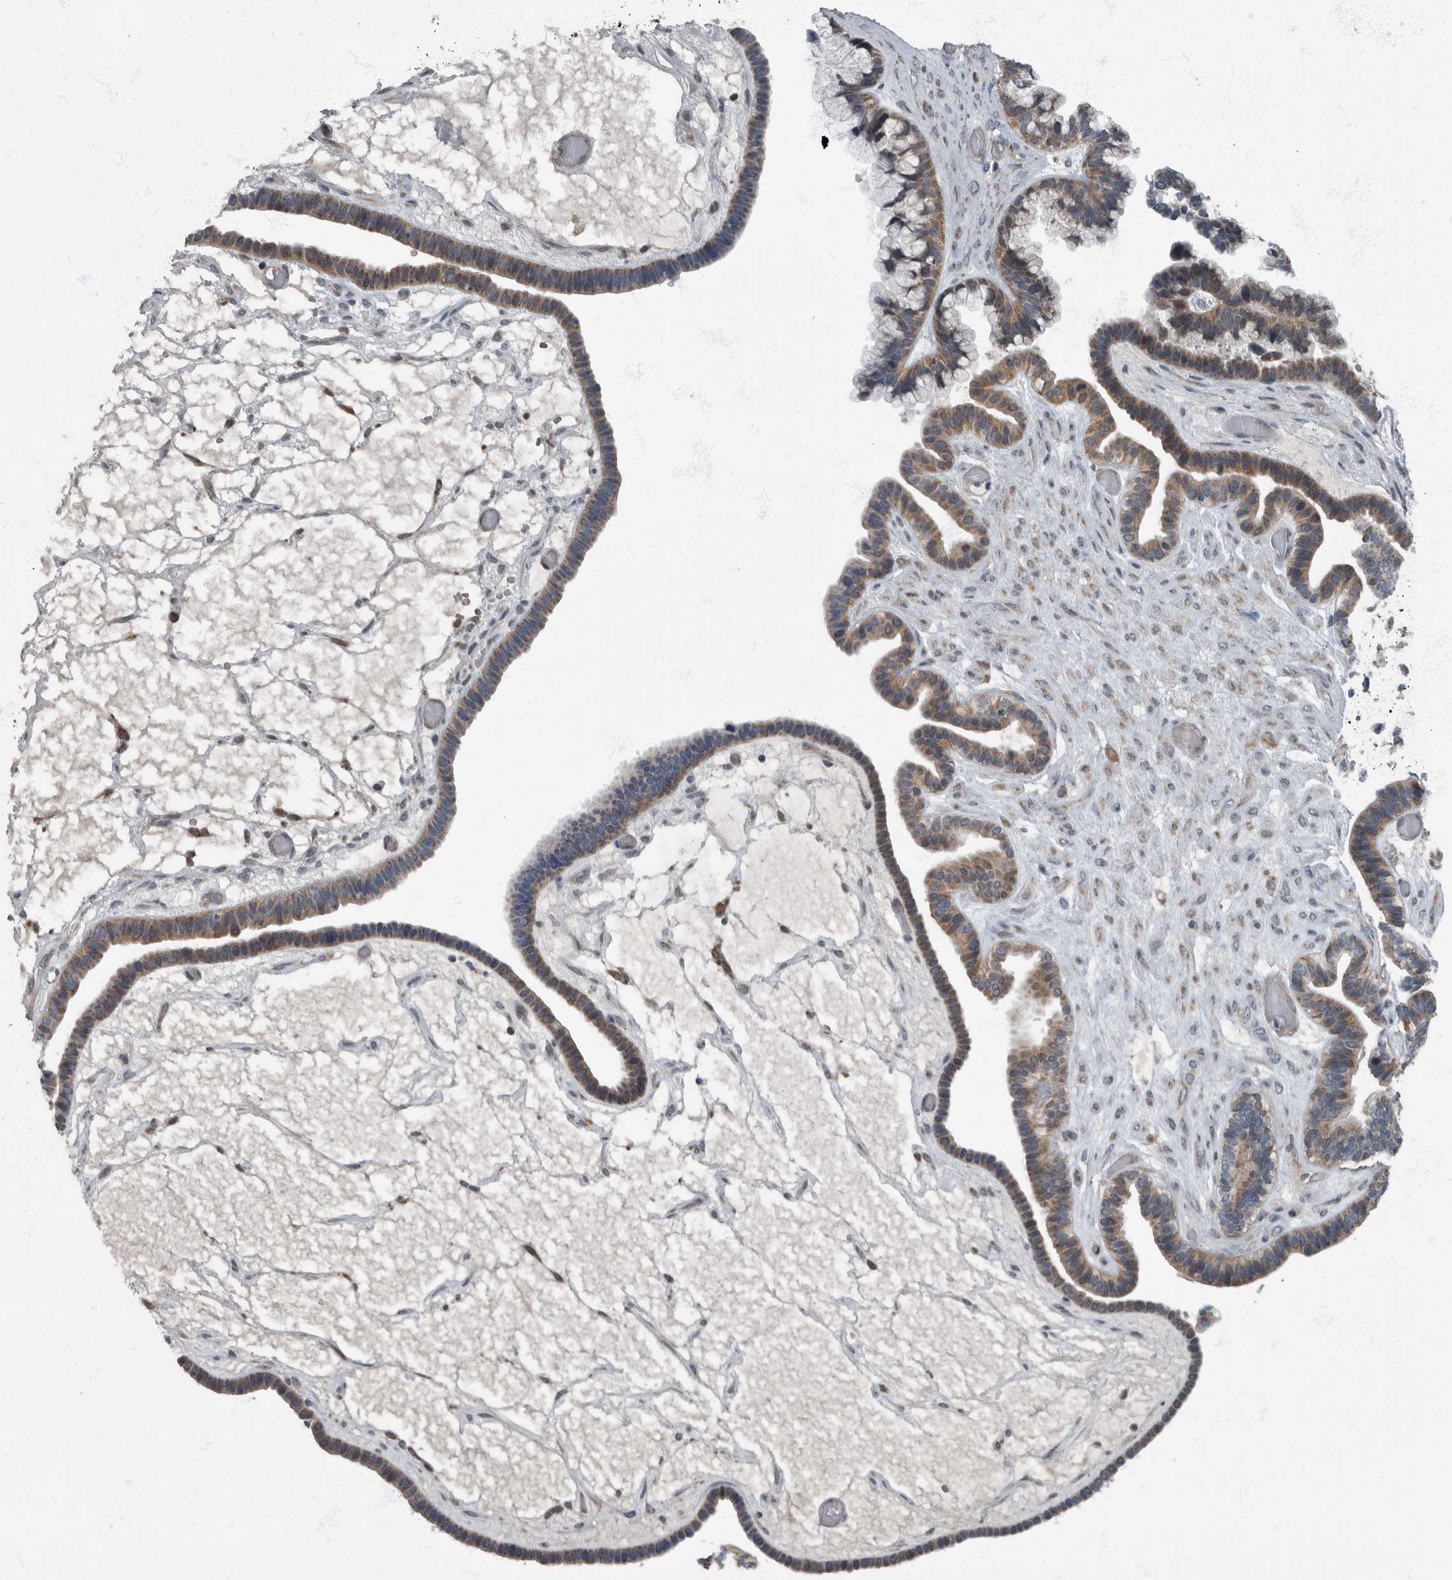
{"staining": {"intensity": "moderate", "quantity": ">75%", "location": "cytoplasmic/membranous"}, "tissue": "ovarian cancer", "cell_type": "Tumor cells", "image_type": "cancer", "snomed": [{"axis": "morphology", "description": "Cystadenocarcinoma, serous, NOS"}, {"axis": "topography", "description": "Ovary"}], "caption": "An image of human serous cystadenocarcinoma (ovarian) stained for a protein displays moderate cytoplasmic/membranous brown staining in tumor cells.", "gene": "RABGGTB", "patient": {"sex": "female", "age": 56}}